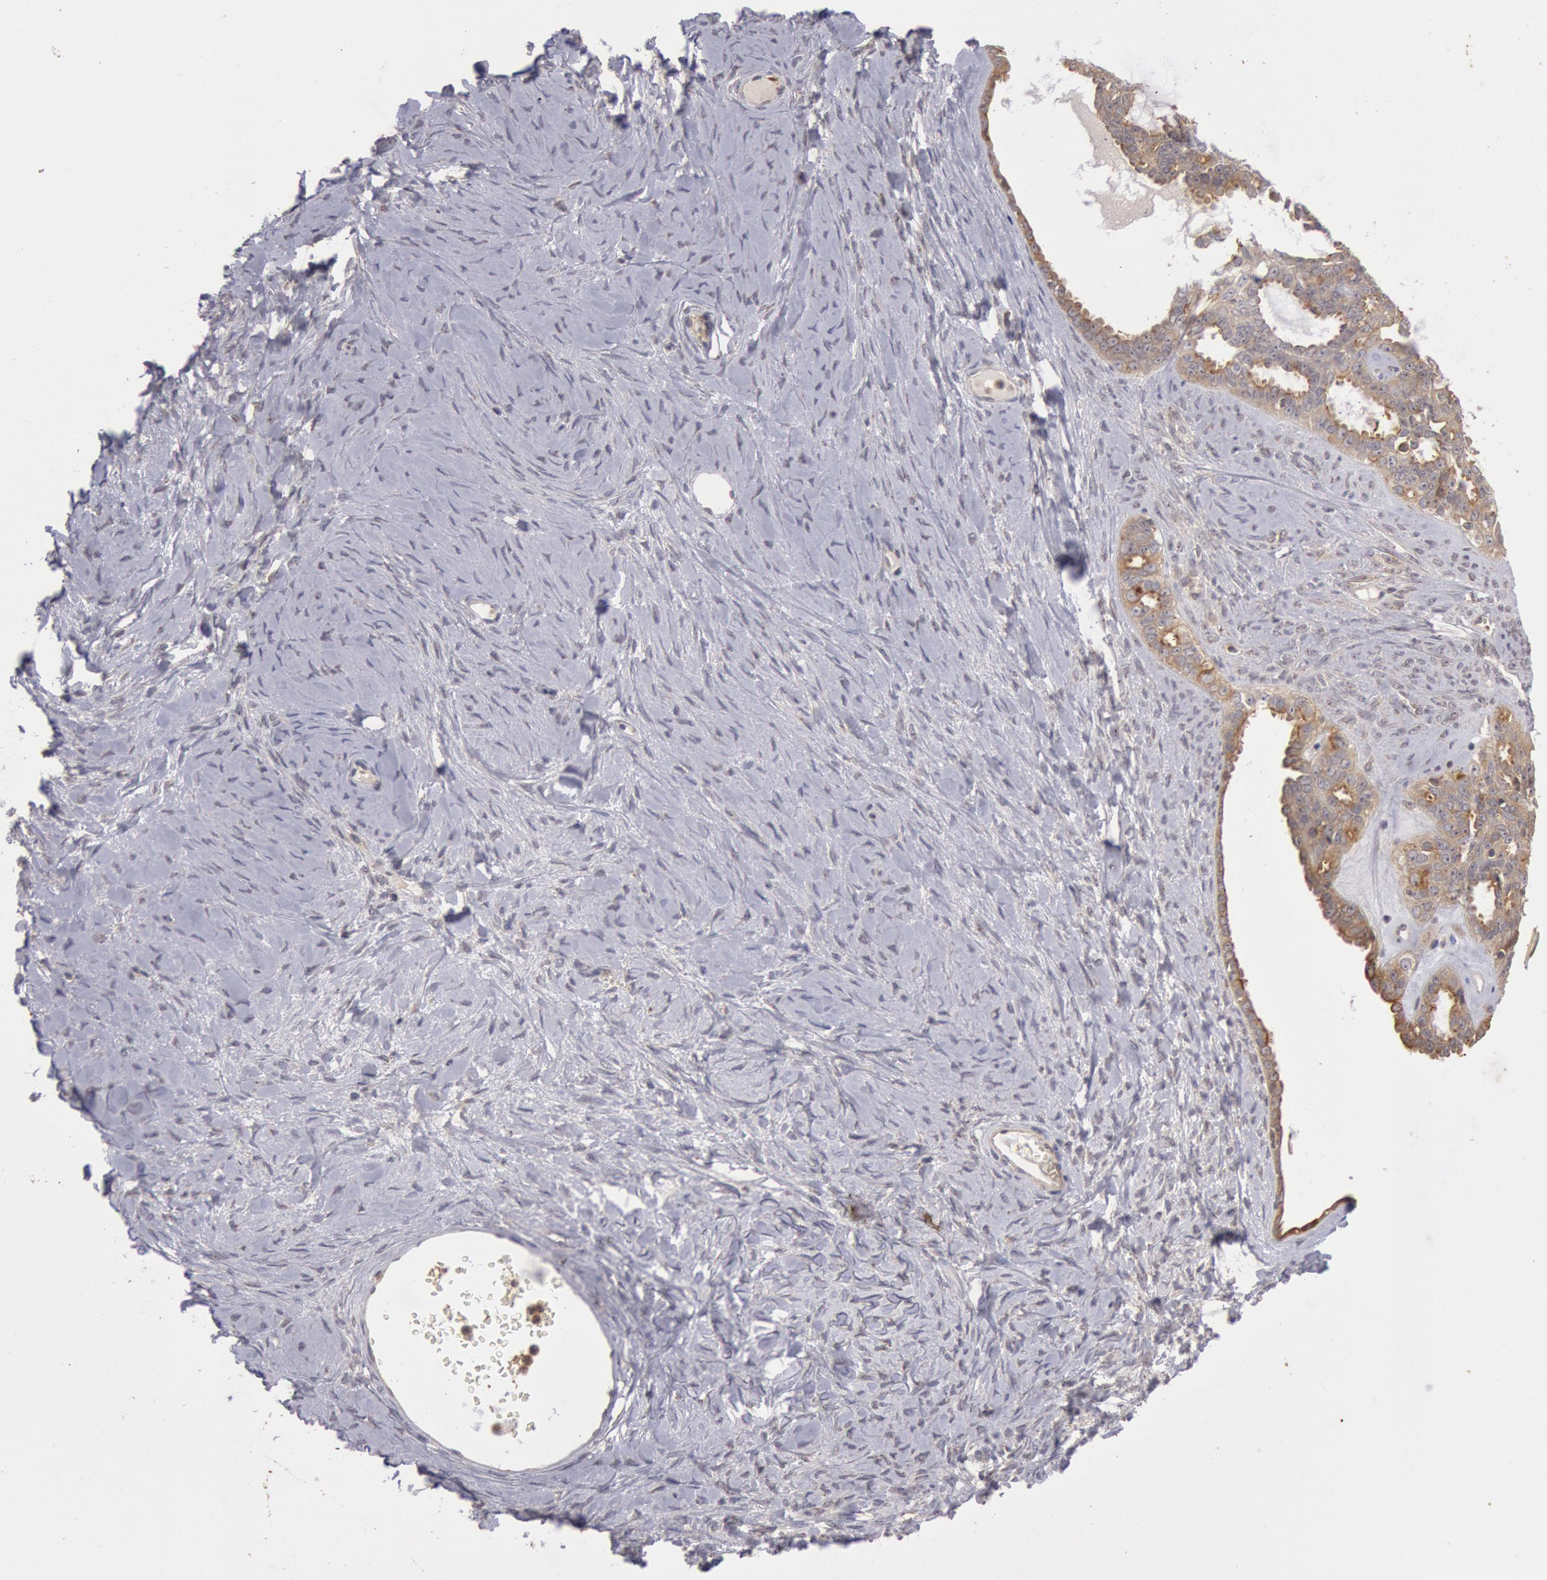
{"staining": {"intensity": "moderate", "quantity": ">75%", "location": "cytoplasmic/membranous"}, "tissue": "ovarian cancer", "cell_type": "Tumor cells", "image_type": "cancer", "snomed": [{"axis": "morphology", "description": "Cystadenocarcinoma, serous, NOS"}, {"axis": "topography", "description": "Ovary"}], "caption": "Immunohistochemistry histopathology image of ovarian cancer stained for a protein (brown), which demonstrates medium levels of moderate cytoplasmic/membranous staining in about >75% of tumor cells.", "gene": "PLA2G6", "patient": {"sex": "female", "age": 71}}